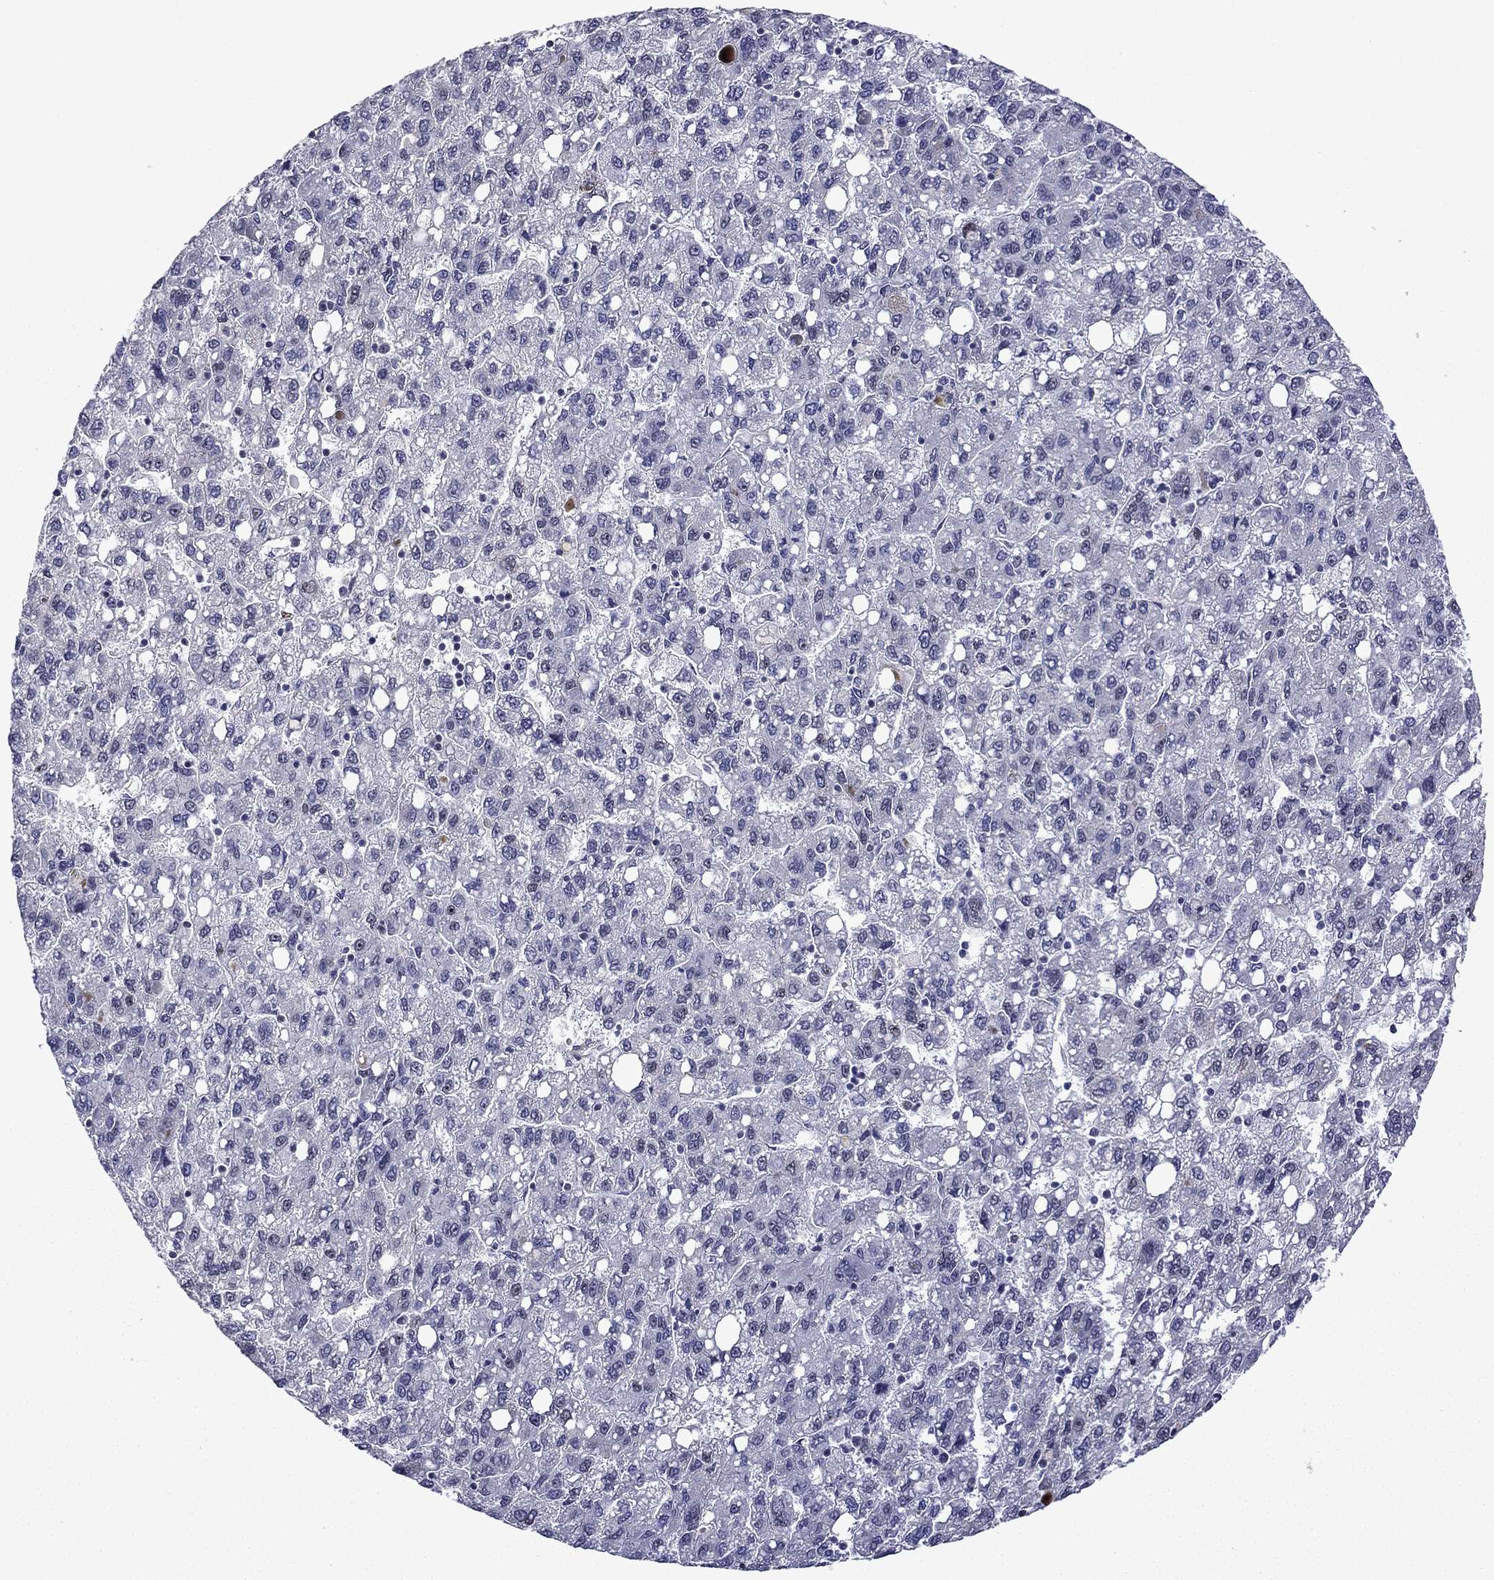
{"staining": {"intensity": "negative", "quantity": "none", "location": "none"}, "tissue": "liver cancer", "cell_type": "Tumor cells", "image_type": "cancer", "snomed": [{"axis": "morphology", "description": "Carcinoma, Hepatocellular, NOS"}, {"axis": "topography", "description": "Liver"}], "caption": "The histopathology image displays no significant staining in tumor cells of liver cancer (hepatocellular carcinoma). The staining was performed using DAB (3,3'-diaminobenzidine) to visualize the protein expression in brown, while the nuclei were stained in blue with hematoxylin (Magnification: 20x).", "gene": "SURF2", "patient": {"sex": "female", "age": 82}}